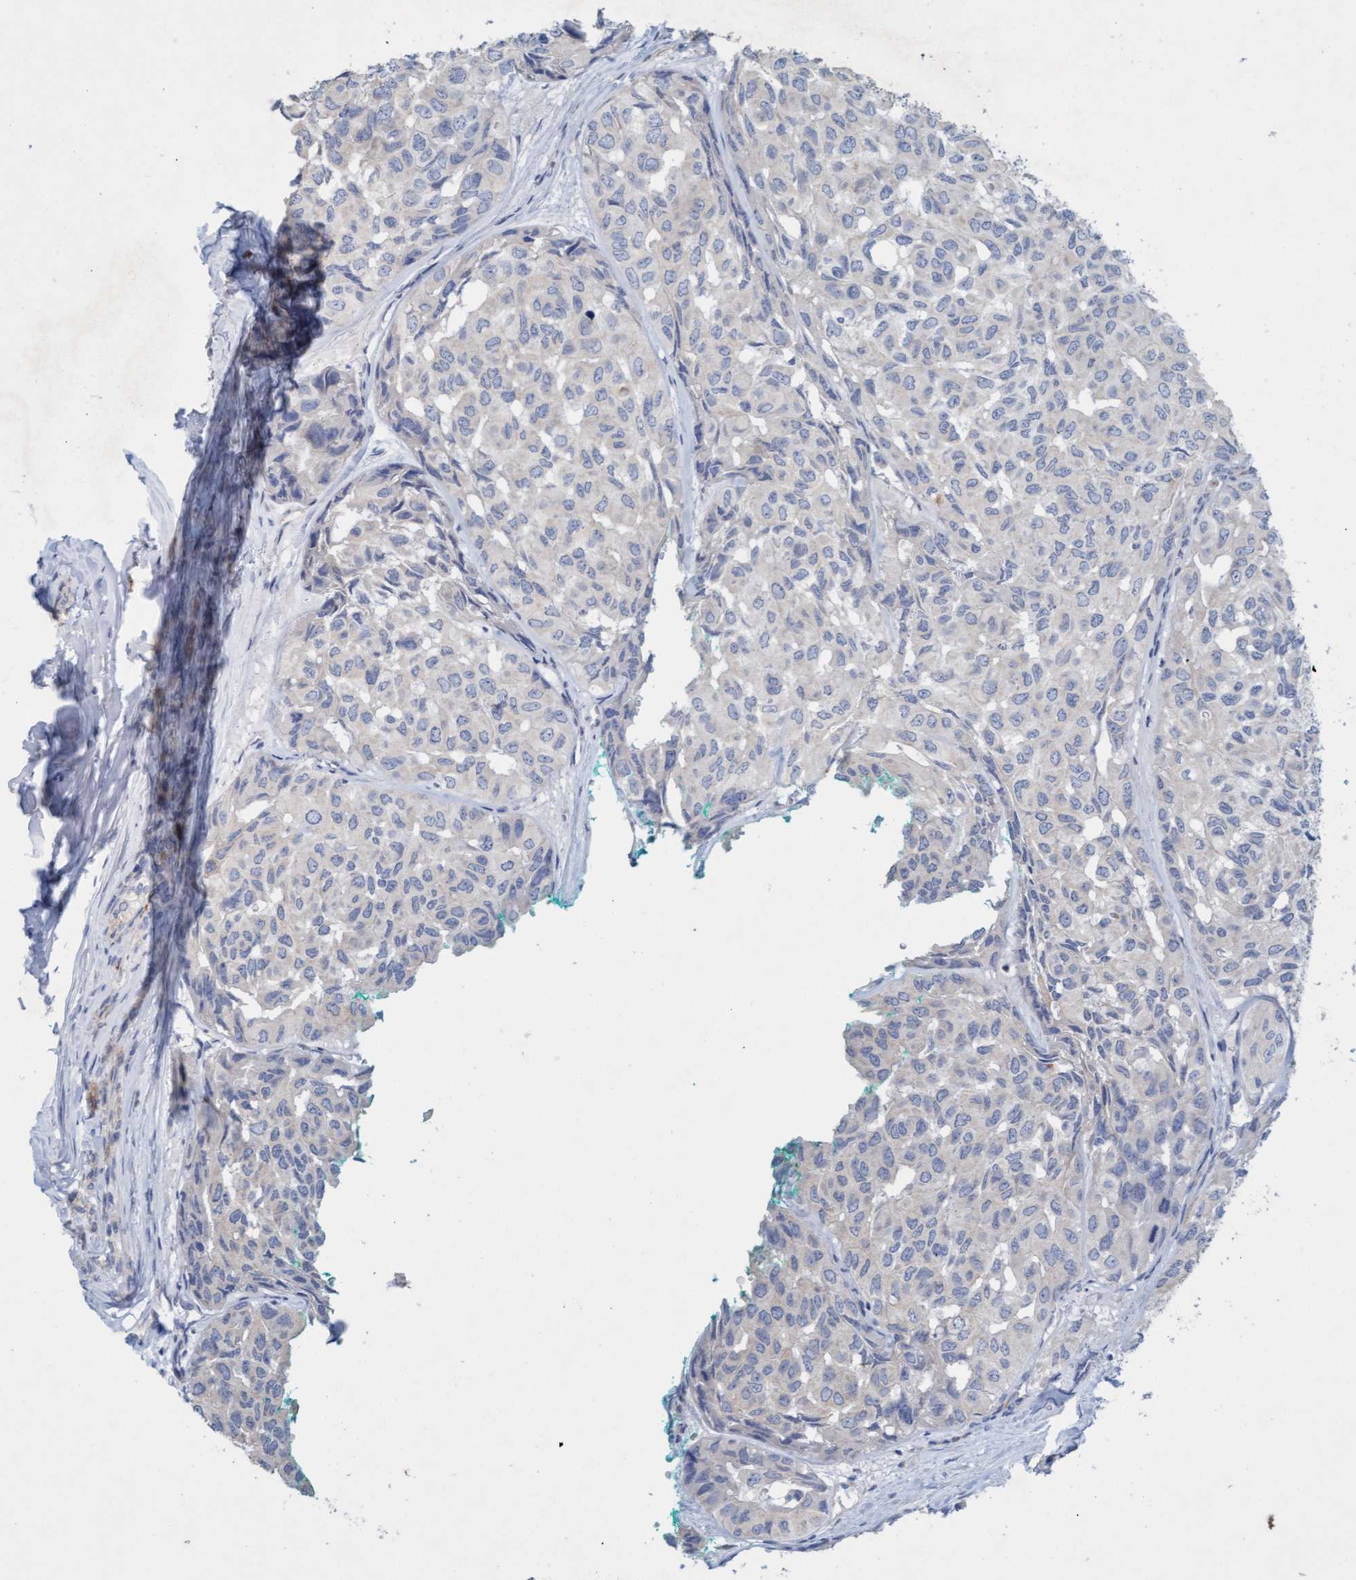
{"staining": {"intensity": "negative", "quantity": "none", "location": "none"}, "tissue": "head and neck cancer", "cell_type": "Tumor cells", "image_type": "cancer", "snomed": [{"axis": "morphology", "description": "Adenocarcinoma, NOS"}, {"axis": "topography", "description": "Salivary gland, NOS"}, {"axis": "topography", "description": "Head-Neck"}], "caption": "Tumor cells are negative for brown protein staining in head and neck adenocarcinoma.", "gene": "SIGIRR", "patient": {"sex": "female", "age": 76}}